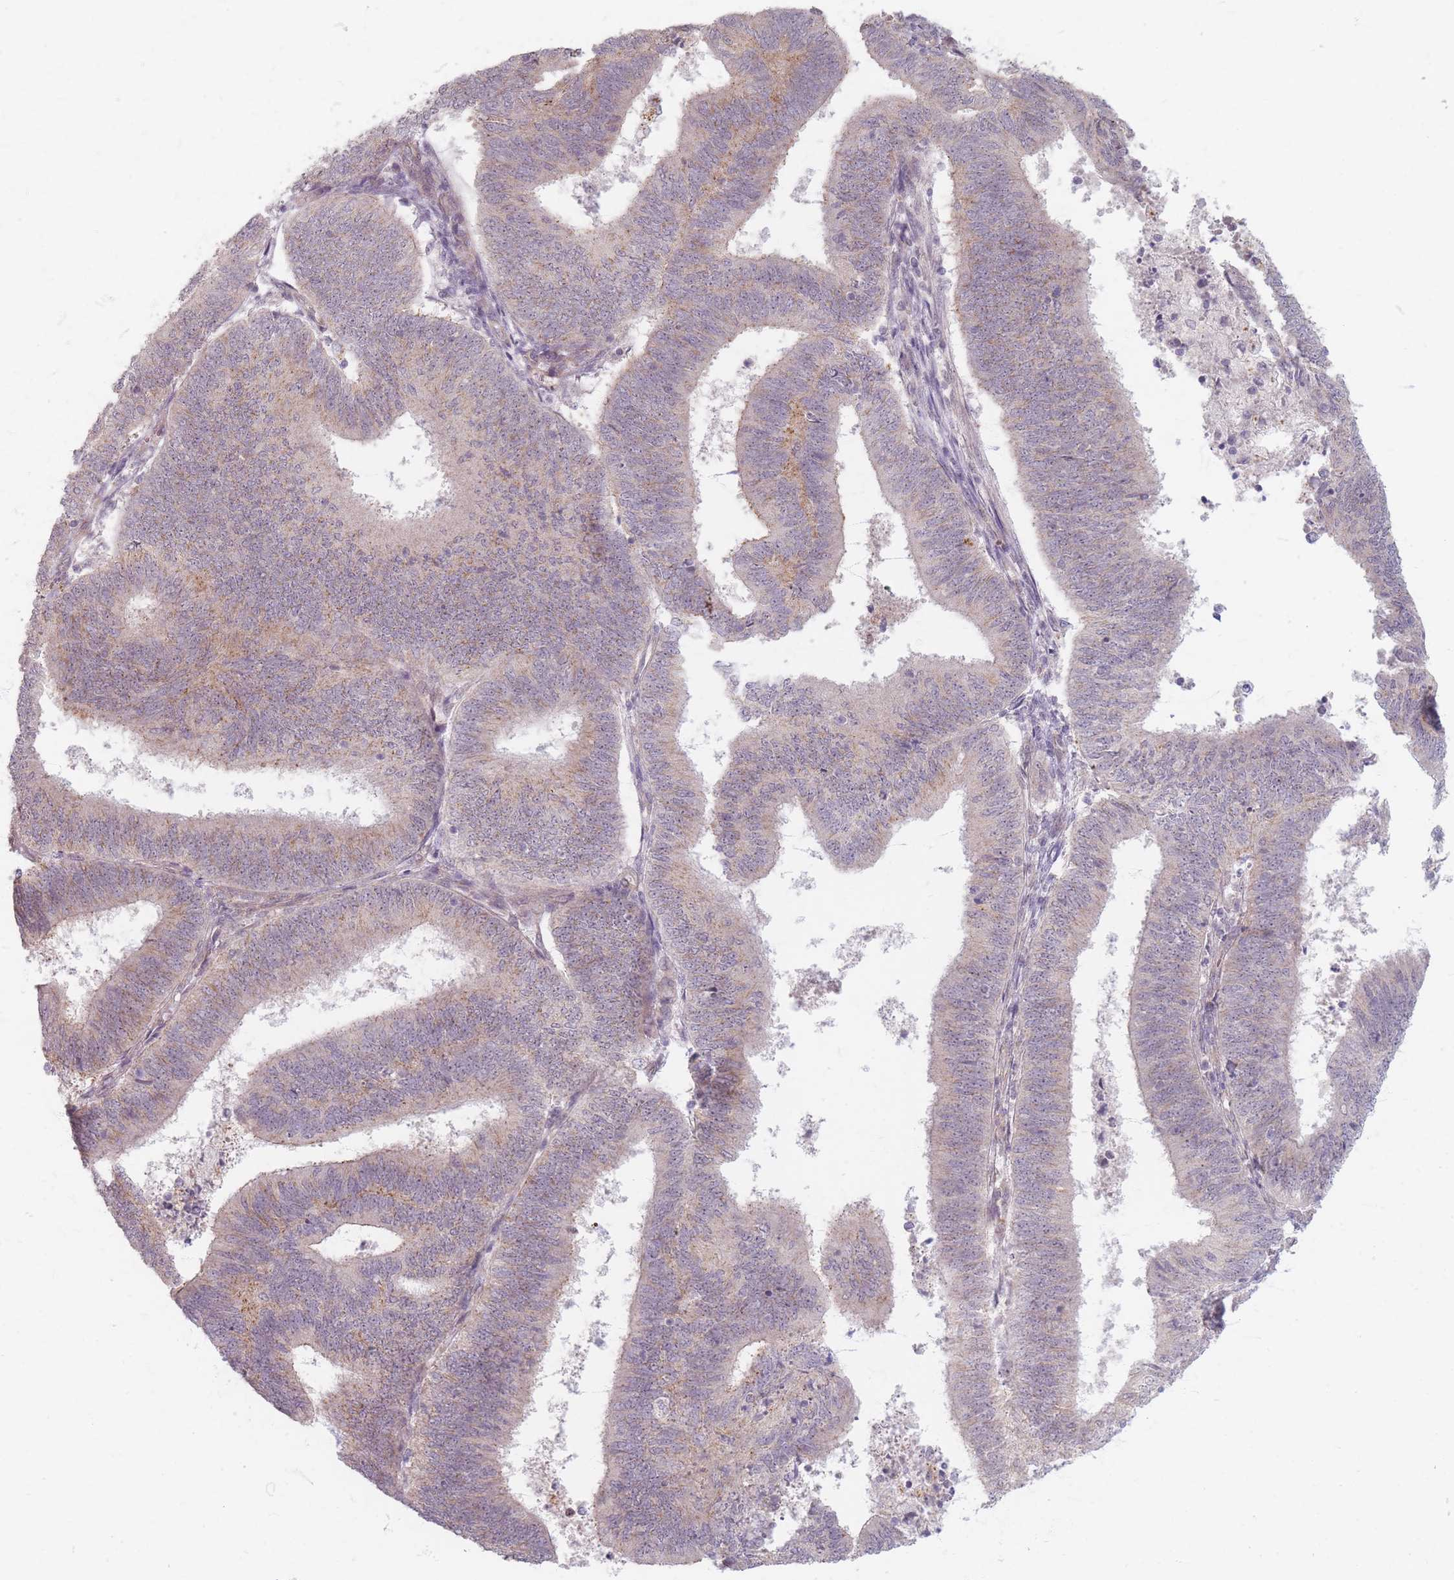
{"staining": {"intensity": "weak", "quantity": "<25%", "location": "cytoplasmic/membranous"}, "tissue": "endometrial cancer", "cell_type": "Tumor cells", "image_type": "cancer", "snomed": [{"axis": "morphology", "description": "Adenocarcinoma, NOS"}, {"axis": "topography", "description": "Endometrium"}], "caption": "Human endometrial cancer (adenocarcinoma) stained for a protein using IHC shows no expression in tumor cells.", "gene": "GABRA6", "patient": {"sex": "female", "age": 70}}